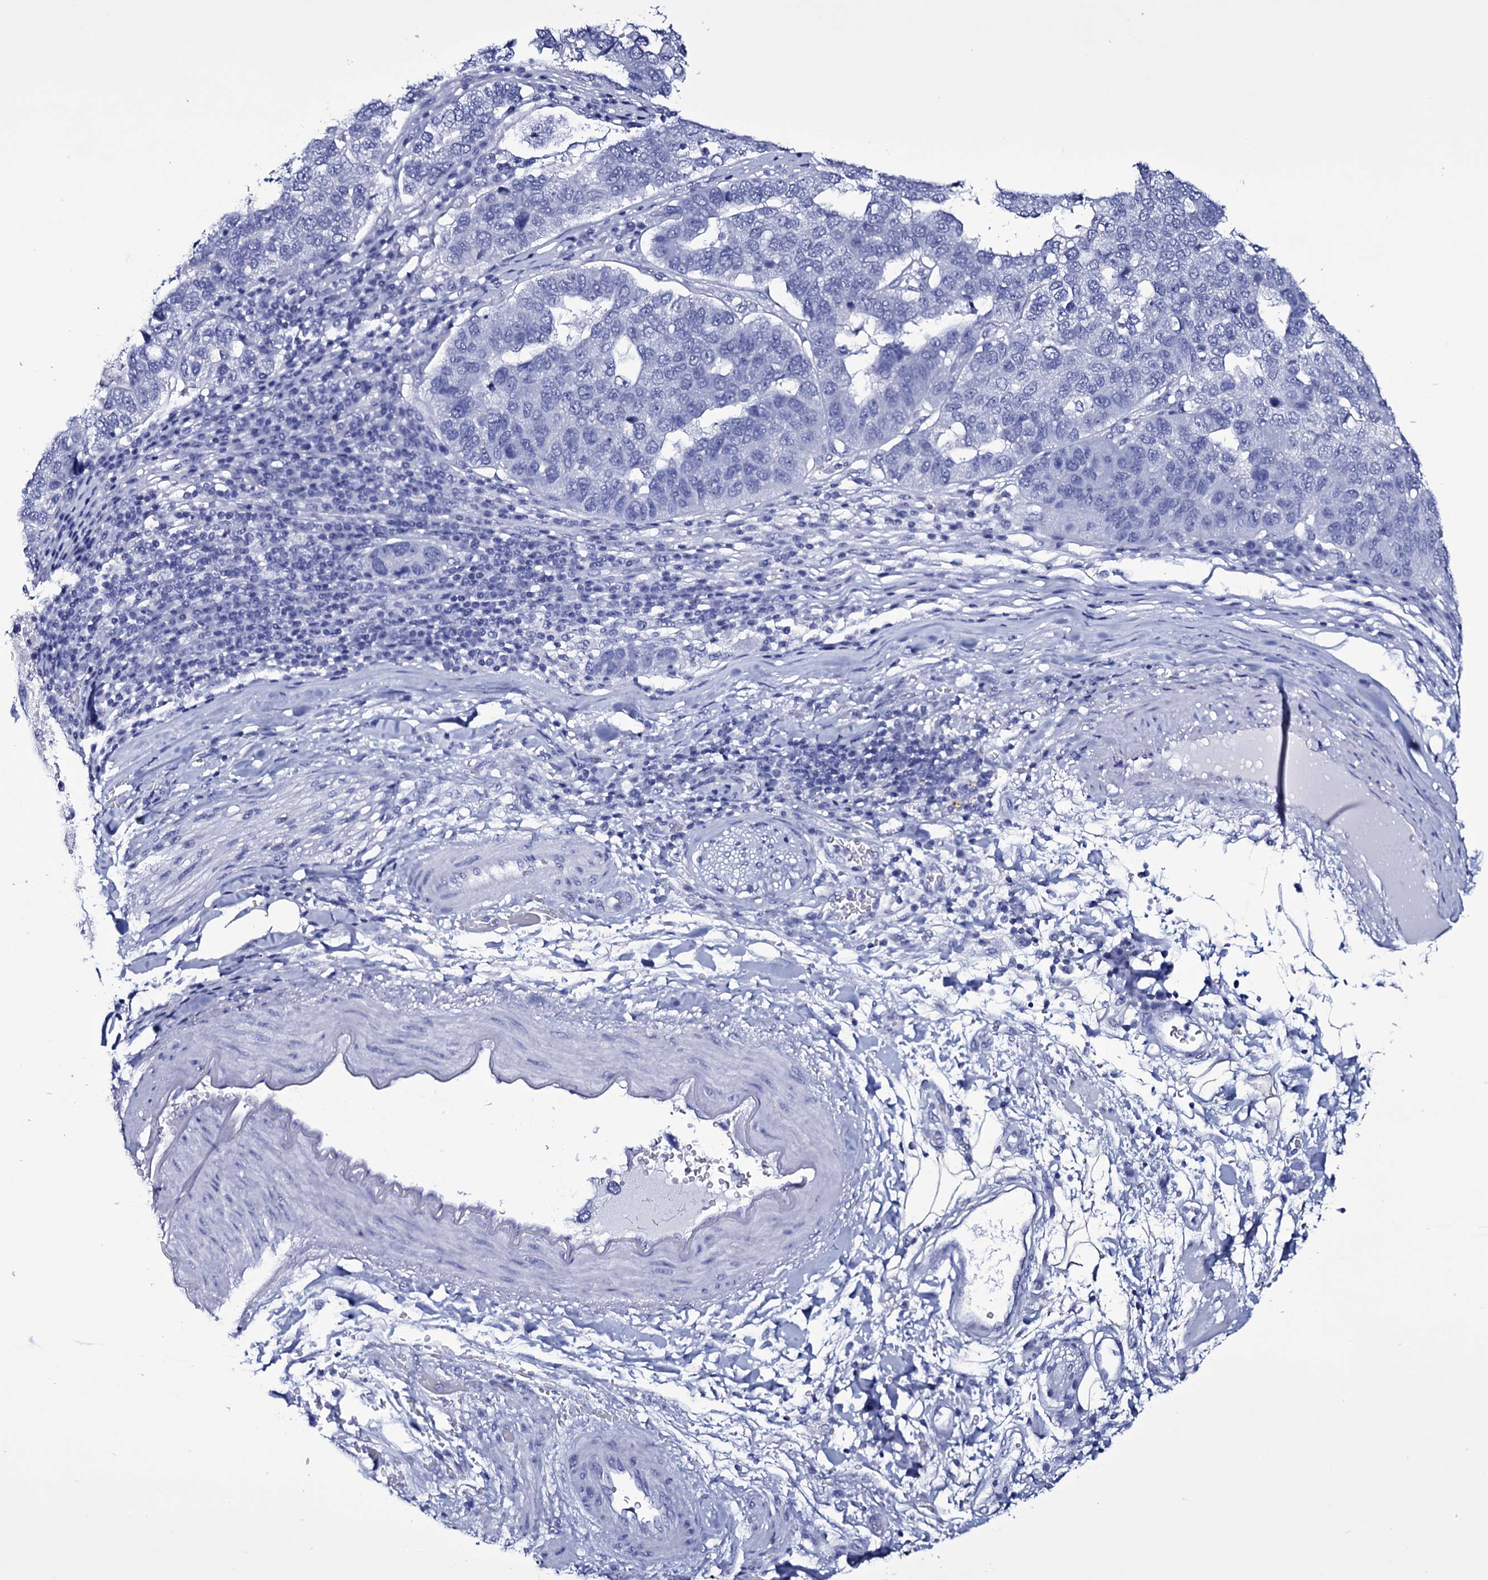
{"staining": {"intensity": "negative", "quantity": "none", "location": "none"}, "tissue": "pancreatic cancer", "cell_type": "Tumor cells", "image_type": "cancer", "snomed": [{"axis": "morphology", "description": "Adenocarcinoma, NOS"}, {"axis": "topography", "description": "Pancreas"}], "caption": "Human pancreatic adenocarcinoma stained for a protein using IHC demonstrates no expression in tumor cells.", "gene": "ITPRID2", "patient": {"sex": "female", "age": 61}}